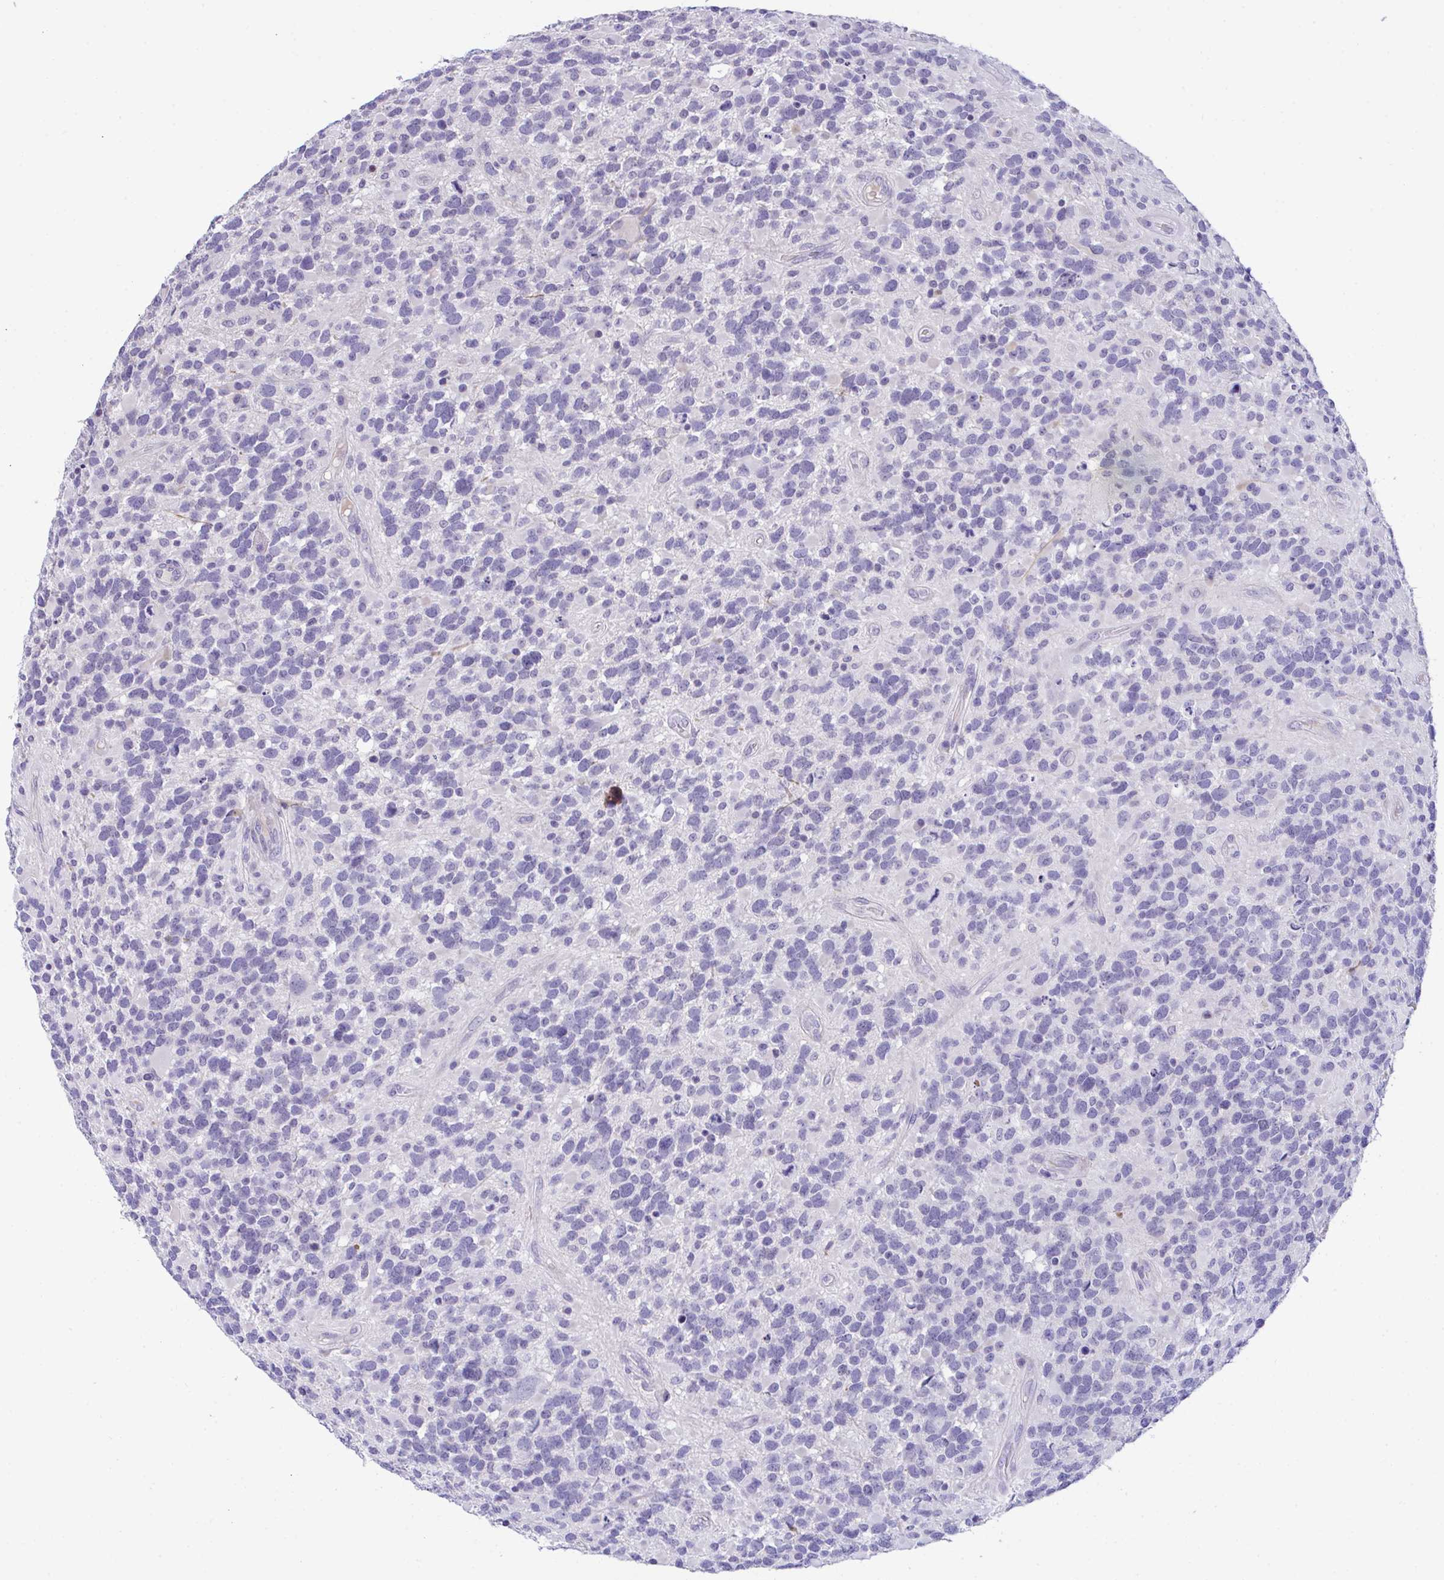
{"staining": {"intensity": "negative", "quantity": "none", "location": "none"}, "tissue": "glioma", "cell_type": "Tumor cells", "image_type": "cancer", "snomed": [{"axis": "morphology", "description": "Glioma, malignant, High grade"}, {"axis": "topography", "description": "Brain"}], "caption": "IHC histopathology image of malignant glioma (high-grade) stained for a protein (brown), which displays no positivity in tumor cells.", "gene": "KMT2E", "patient": {"sex": "female", "age": 40}}